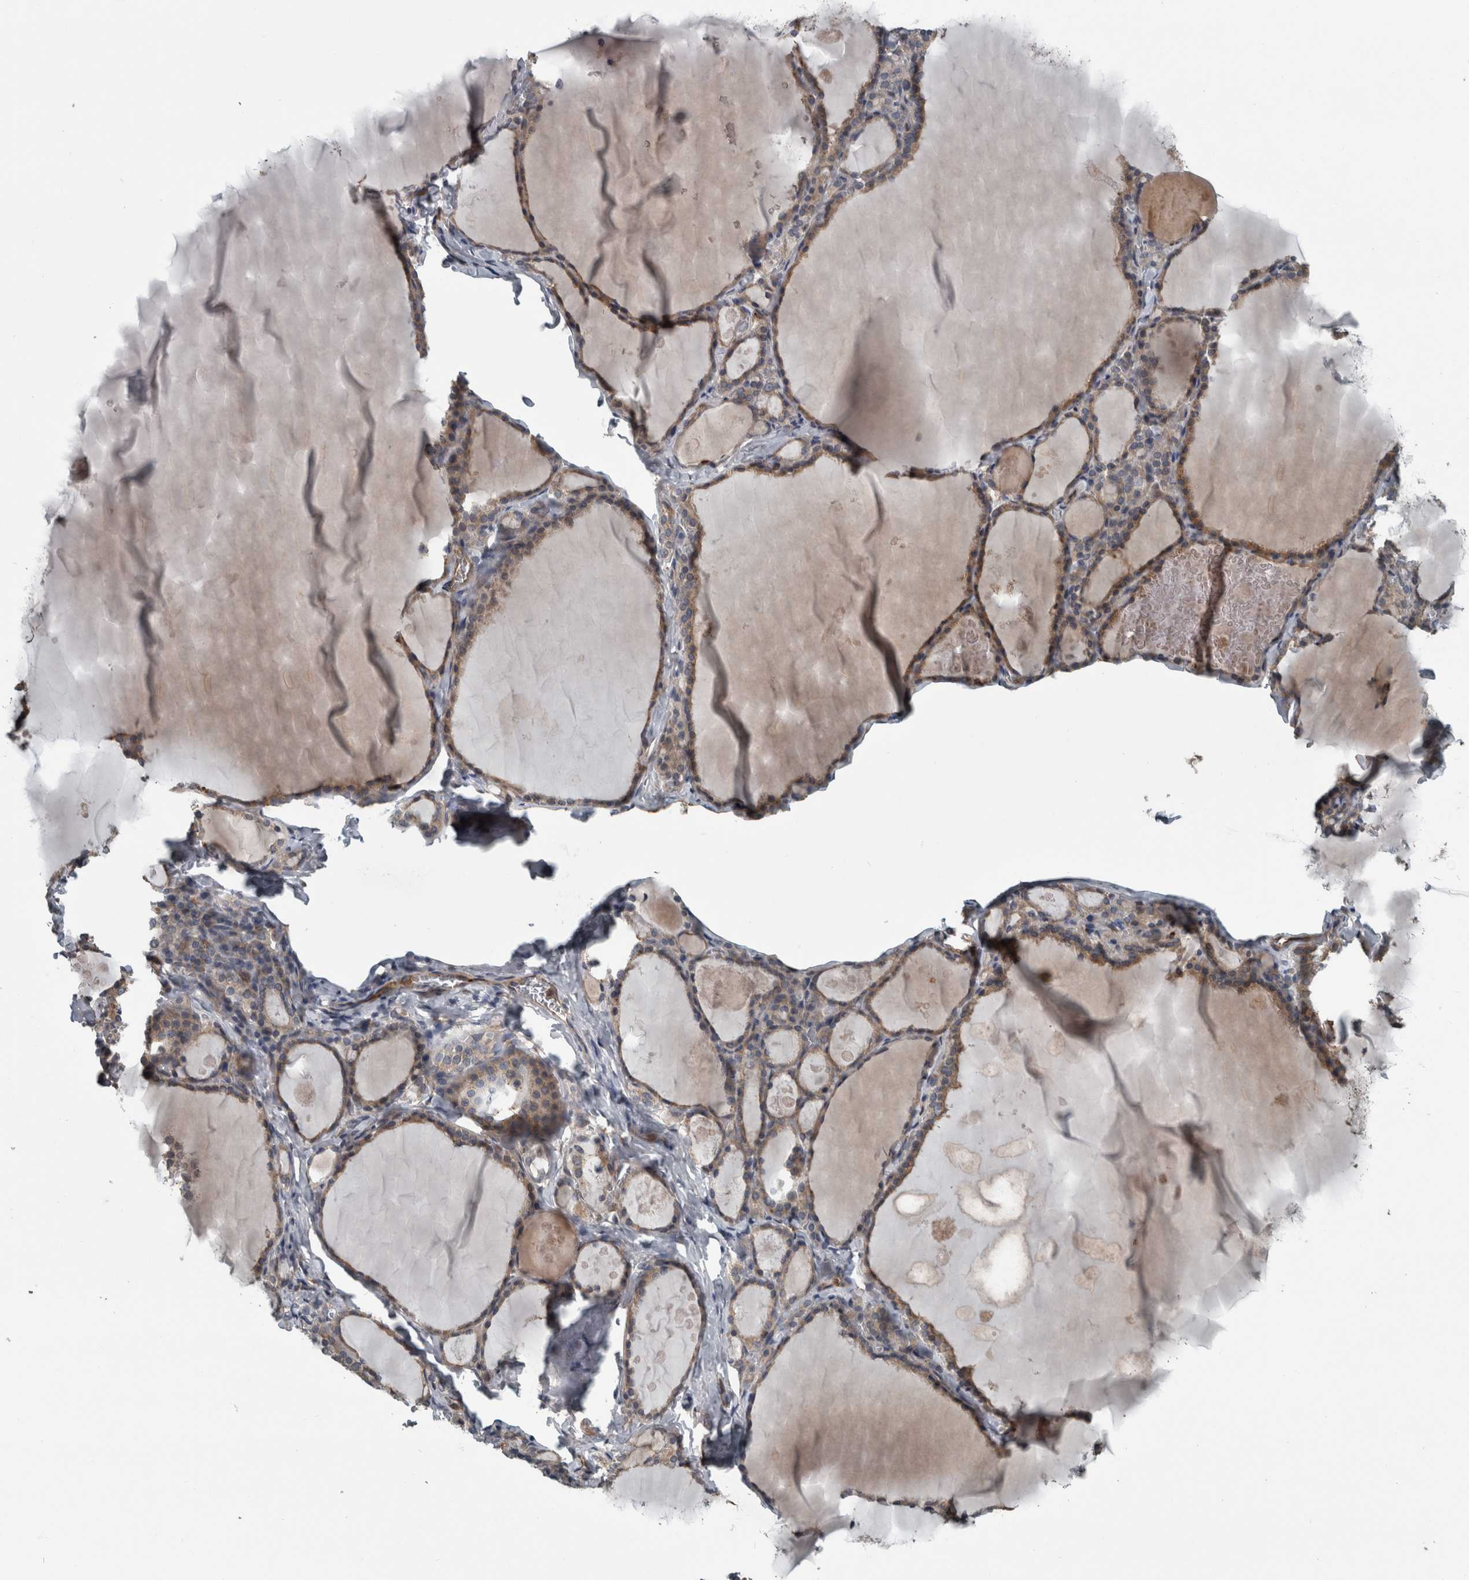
{"staining": {"intensity": "weak", "quantity": ">75%", "location": "cytoplasmic/membranous"}, "tissue": "thyroid gland", "cell_type": "Glandular cells", "image_type": "normal", "snomed": [{"axis": "morphology", "description": "Normal tissue, NOS"}, {"axis": "topography", "description": "Thyroid gland"}], "caption": "An image of thyroid gland stained for a protein shows weak cytoplasmic/membranous brown staining in glandular cells.", "gene": "EXOC8", "patient": {"sex": "male", "age": 56}}